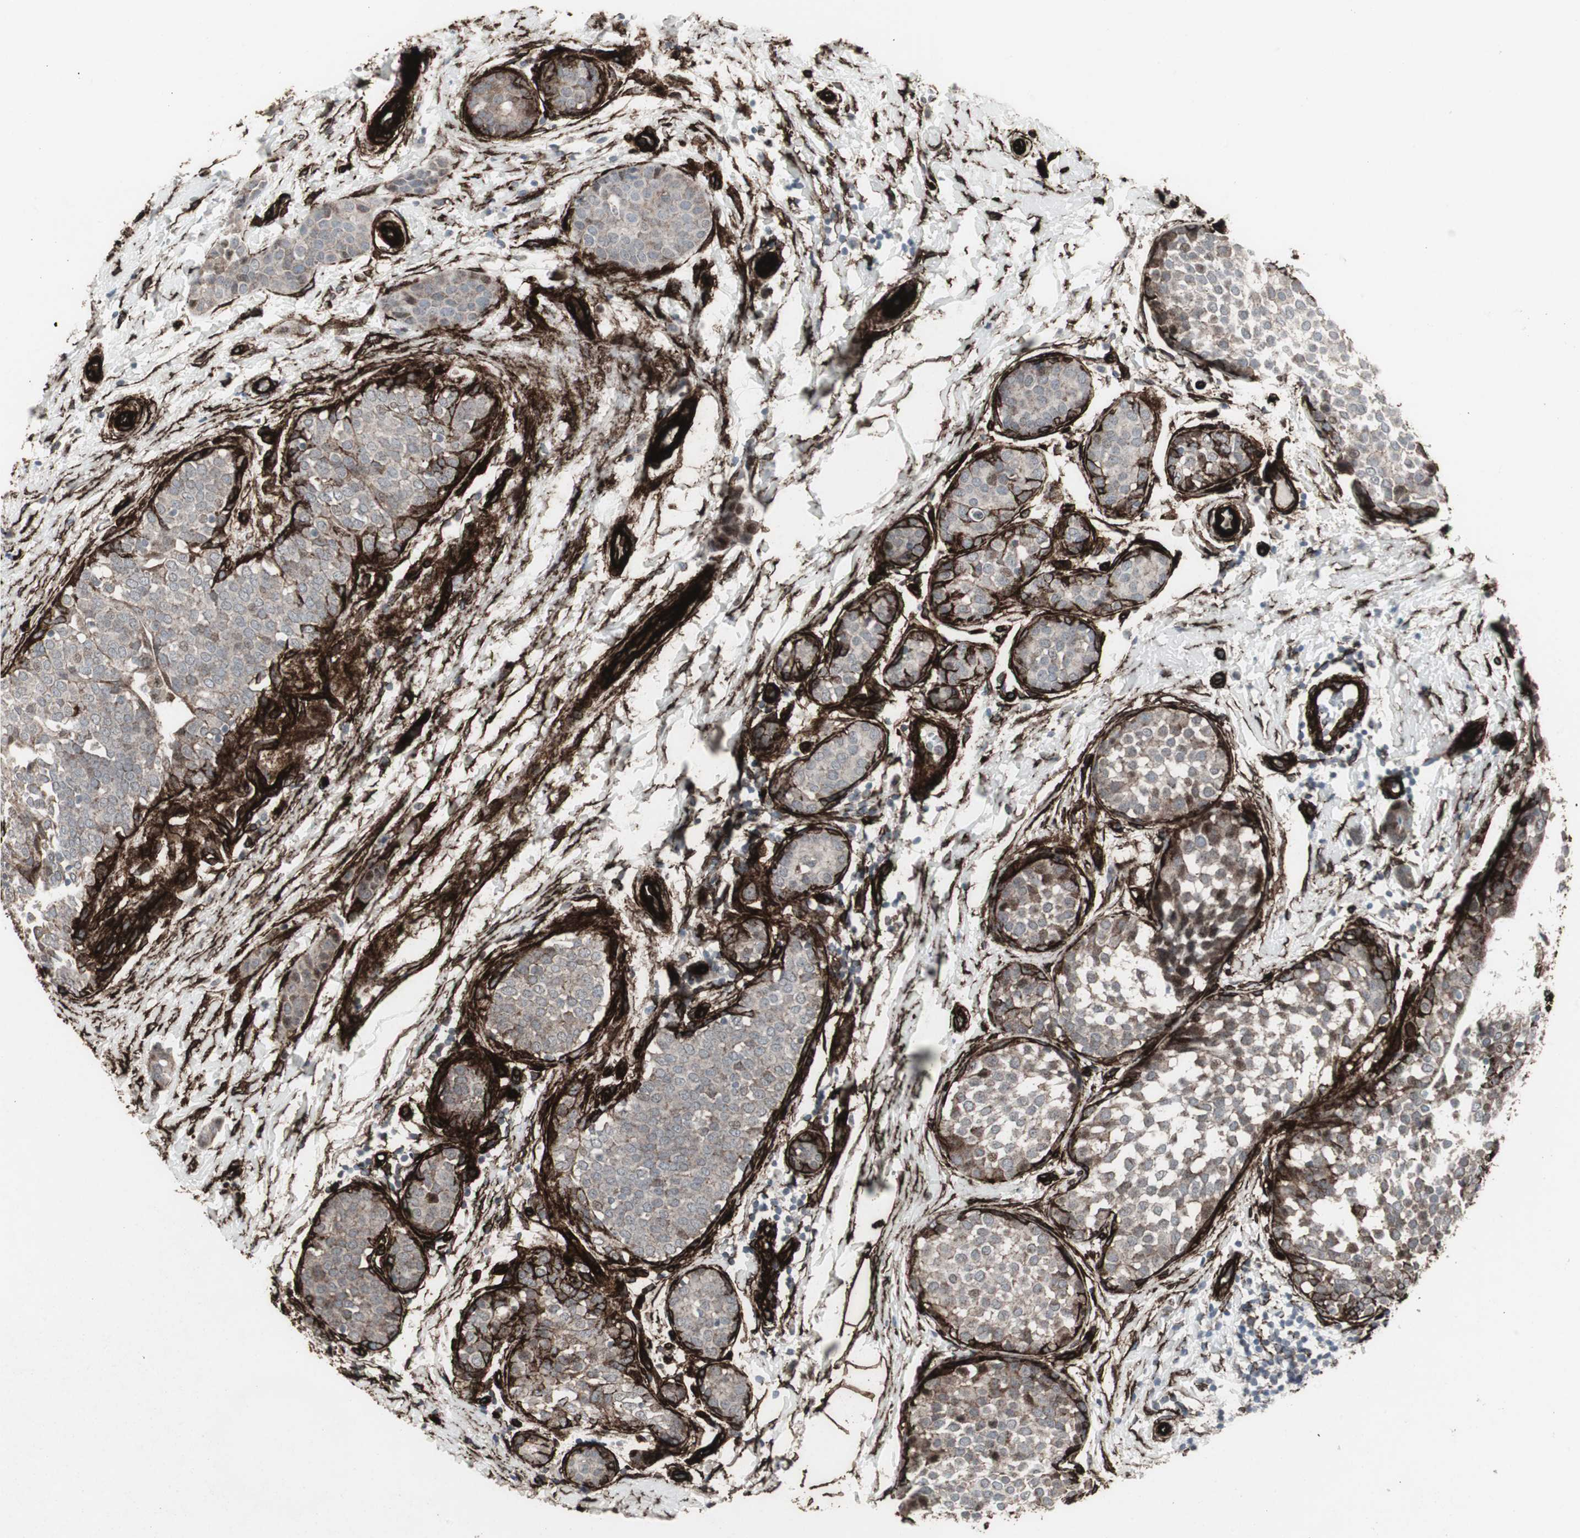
{"staining": {"intensity": "negative", "quantity": "none", "location": "none"}, "tissue": "breast cancer", "cell_type": "Tumor cells", "image_type": "cancer", "snomed": [{"axis": "morphology", "description": "Lobular carcinoma, in situ"}, {"axis": "morphology", "description": "Lobular carcinoma"}, {"axis": "topography", "description": "Breast"}], "caption": "A micrograph of human lobular carcinoma in situ (breast) is negative for staining in tumor cells.", "gene": "PDGFA", "patient": {"sex": "female", "age": 41}}